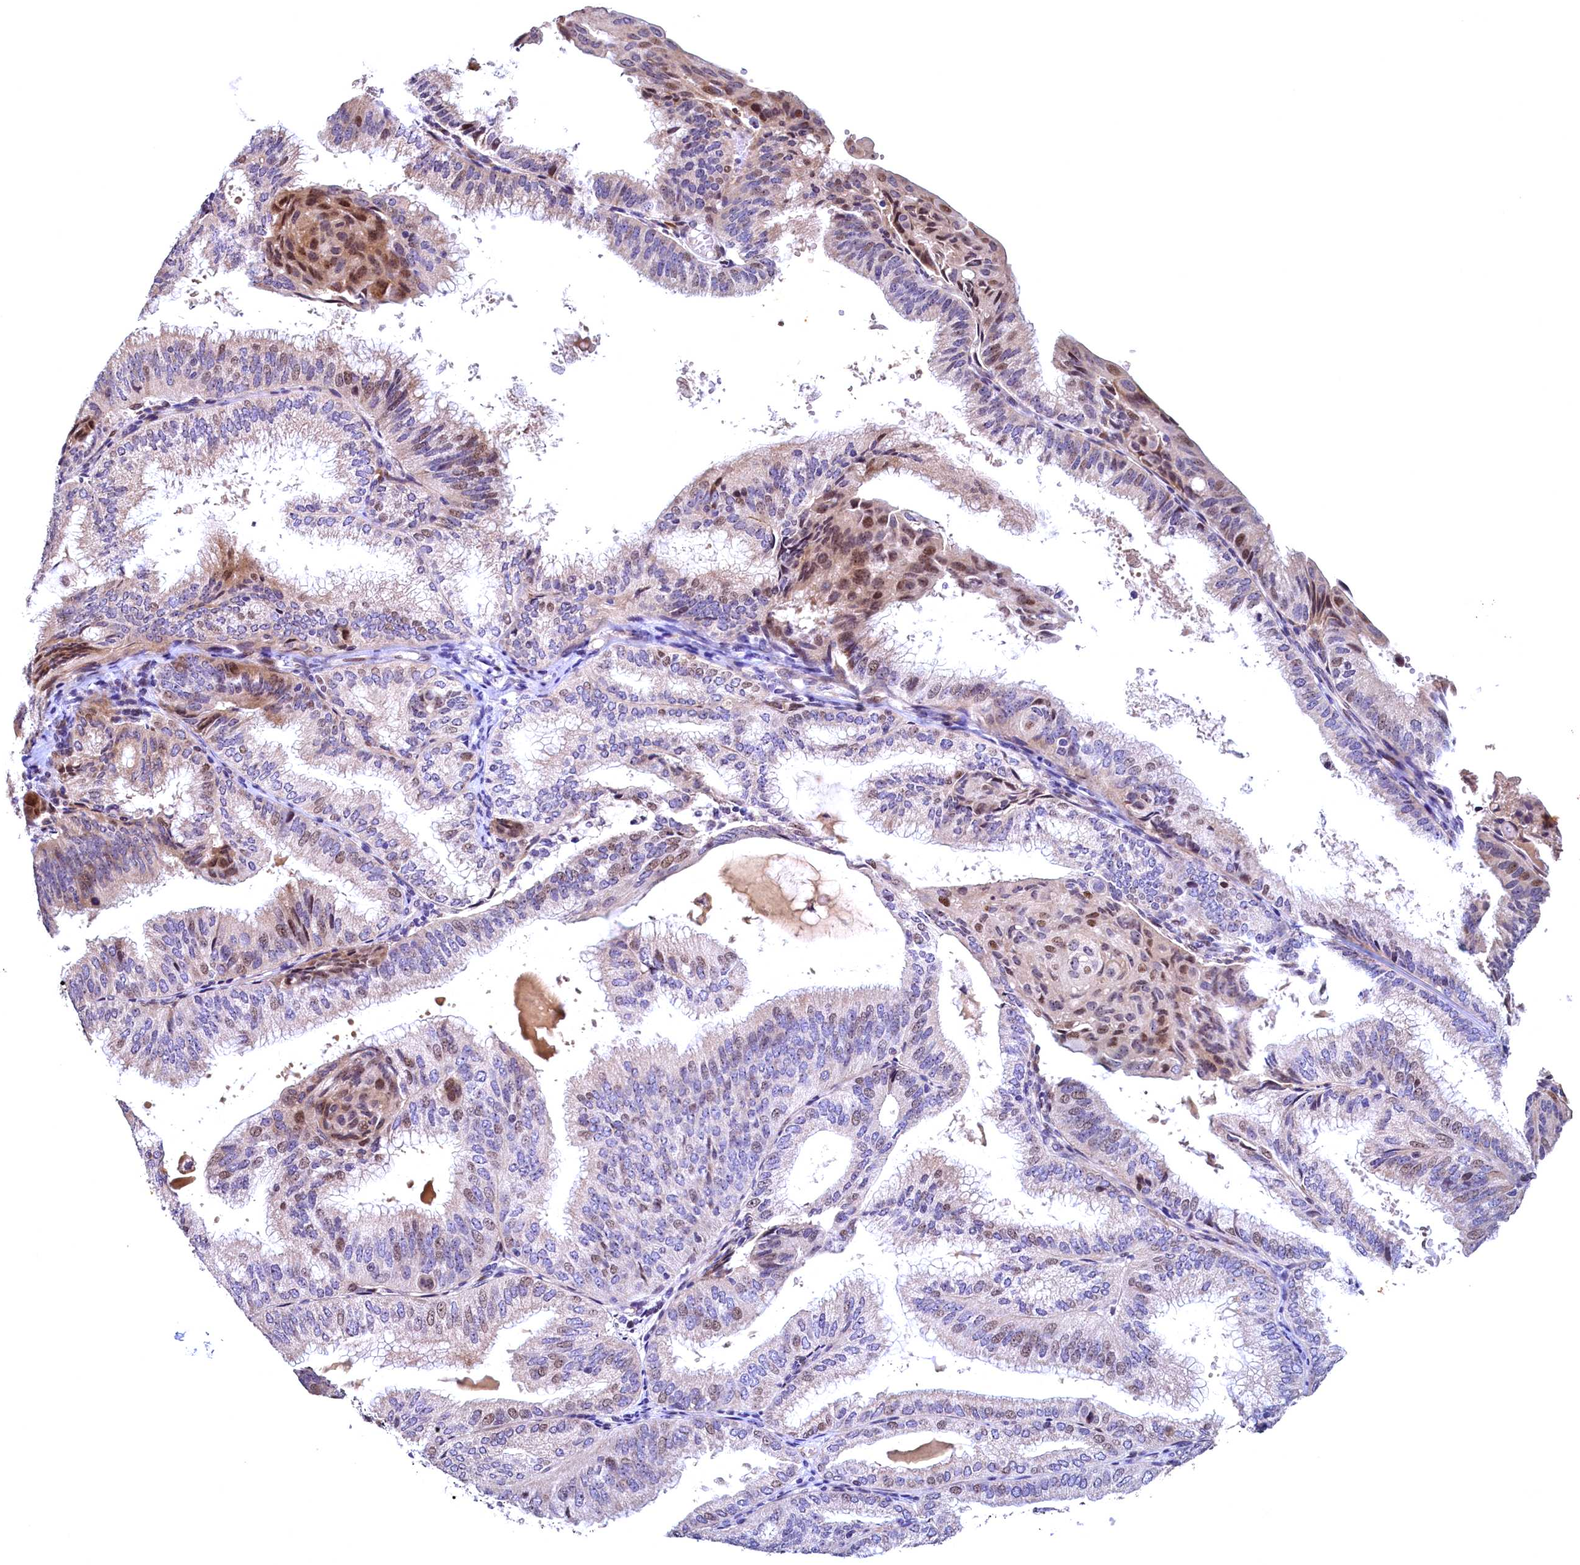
{"staining": {"intensity": "moderate", "quantity": "<25%", "location": "nuclear"}, "tissue": "endometrial cancer", "cell_type": "Tumor cells", "image_type": "cancer", "snomed": [{"axis": "morphology", "description": "Adenocarcinoma, NOS"}, {"axis": "topography", "description": "Endometrium"}], "caption": "The immunohistochemical stain highlights moderate nuclear expression in tumor cells of endometrial adenocarcinoma tissue.", "gene": "LATS2", "patient": {"sex": "female", "age": 49}}